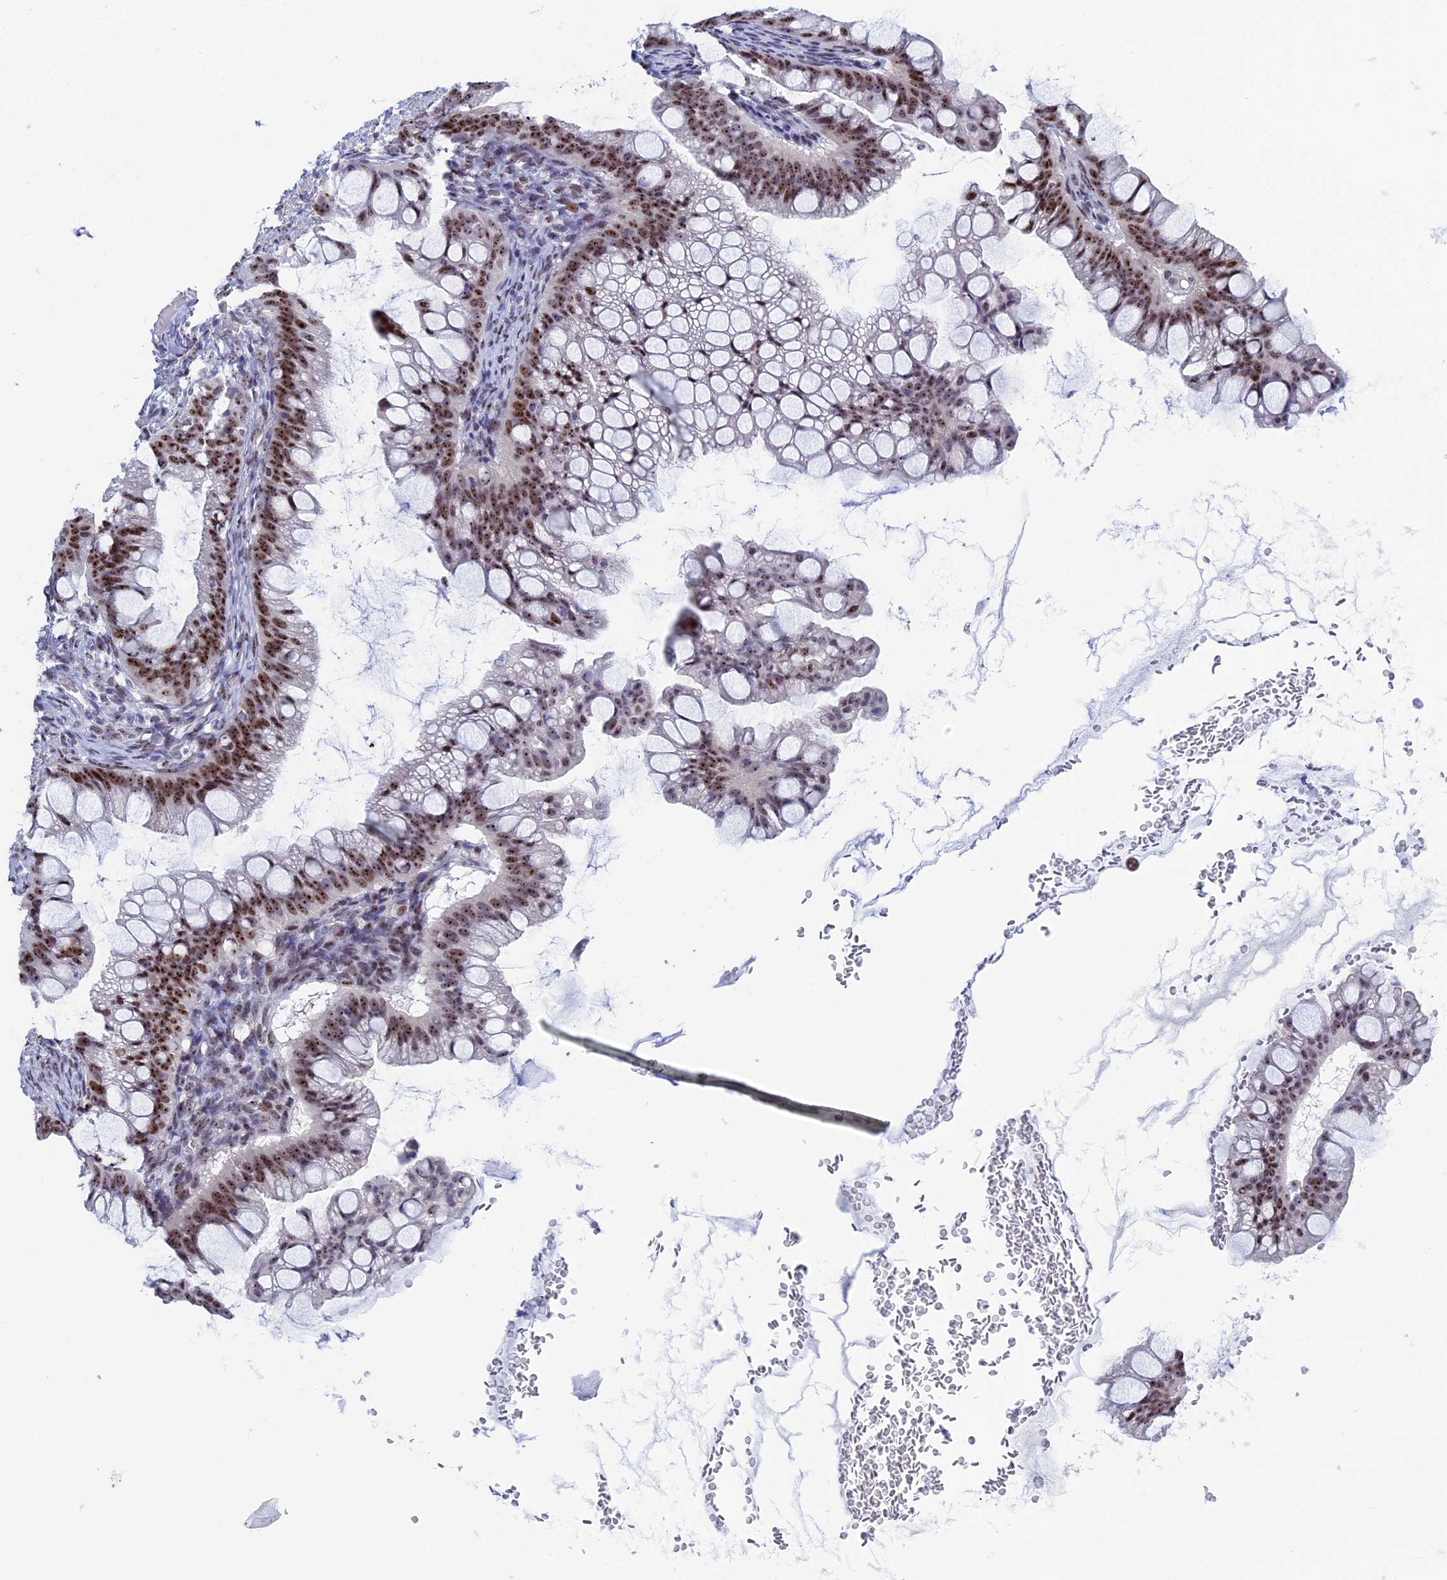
{"staining": {"intensity": "strong", "quantity": ">75%", "location": "nuclear"}, "tissue": "ovarian cancer", "cell_type": "Tumor cells", "image_type": "cancer", "snomed": [{"axis": "morphology", "description": "Cystadenocarcinoma, mucinous, NOS"}, {"axis": "topography", "description": "Ovary"}], "caption": "Immunohistochemical staining of human mucinous cystadenocarcinoma (ovarian) displays high levels of strong nuclear staining in approximately >75% of tumor cells.", "gene": "CCDC86", "patient": {"sex": "female", "age": 73}}